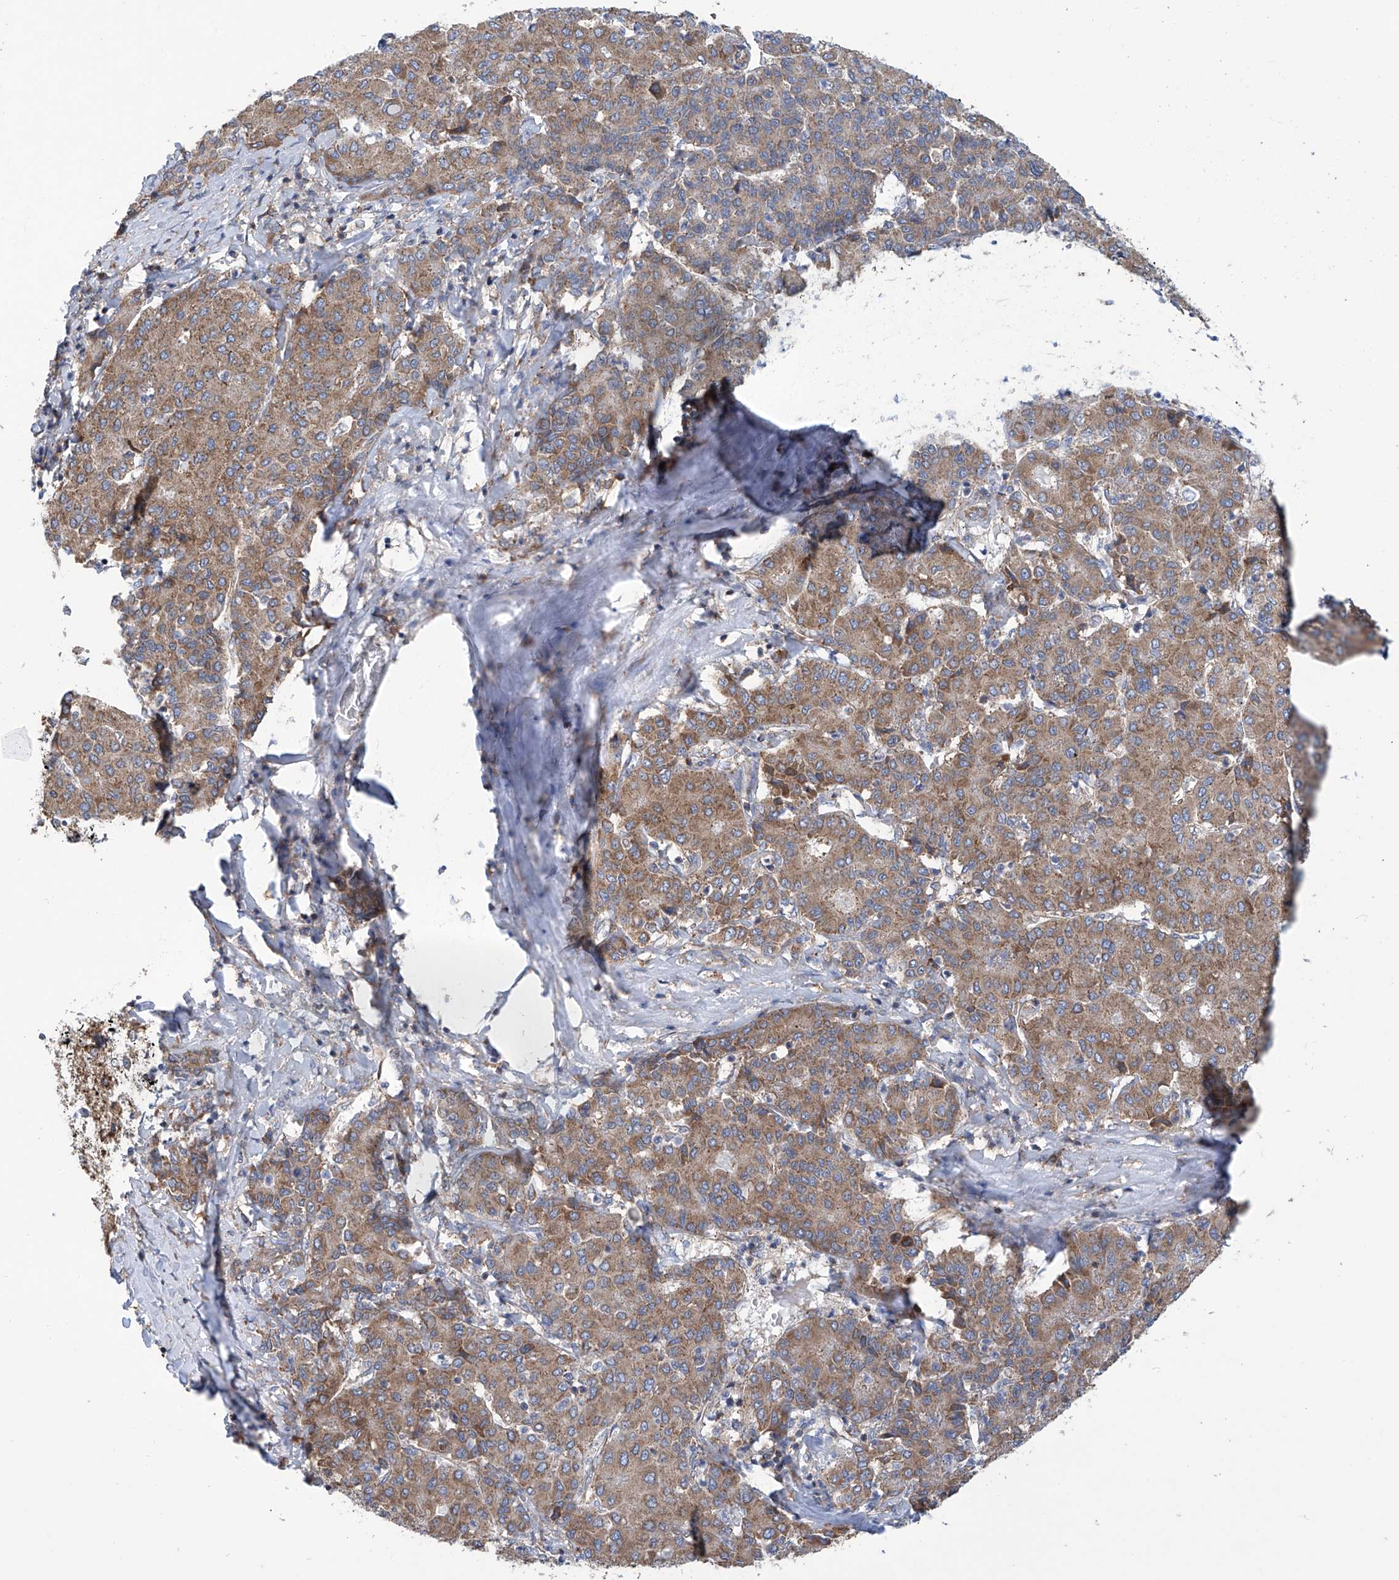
{"staining": {"intensity": "moderate", "quantity": ">75%", "location": "cytoplasmic/membranous"}, "tissue": "liver cancer", "cell_type": "Tumor cells", "image_type": "cancer", "snomed": [{"axis": "morphology", "description": "Carcinoma, Hepatocellular, NOS"}, {"axis": "topography", "description": "Liver"}], "caption": "Immunohistochemistry of human hepatocellular carcinoma (liver) shows medium levels of moderate cytoplasmic/membranous positivity in about >75% of tumor cells. The staining was performed using DAB, with brown indicating positive protein expression. Nuclei are stained blue with hematoxylin.", "gene": "SENP2", "patient": {"sex": "male", "age": 65}}